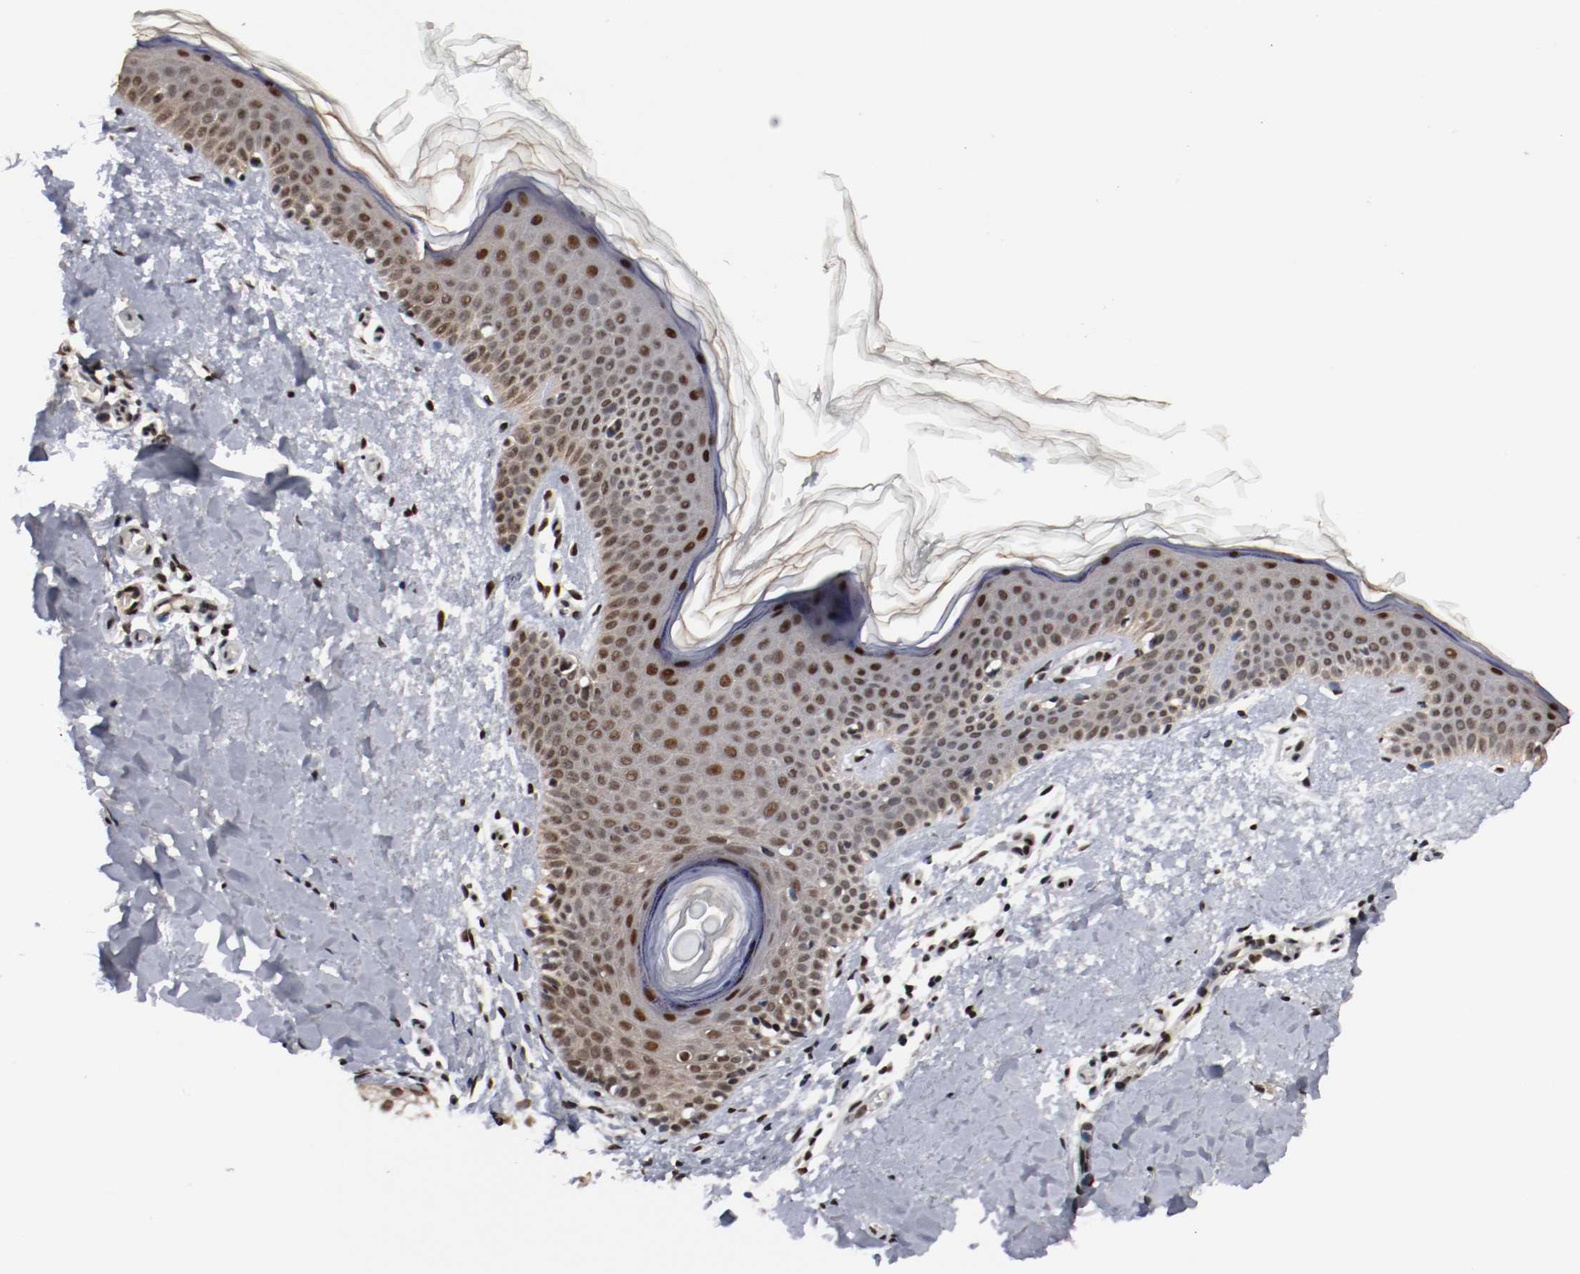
{"staining": {"intensity": "strong", "quantity": ">75%", "location": "nuclear"}, "tissue": "skin", "cell_type": "Fibroblasts", "image_type": "normal", "snomed": [{"axis": "morphology", "description": "Normal tissue, NOS"}, {"axis": "topography", "description": "Skin"}], "caption": "Fibroblasts reveal high levels of strong nuclear expression in approximately >75% of cells in normal human skin.", "gene": "MEF2D", "patient": {"sex": "female", "age": 56}}